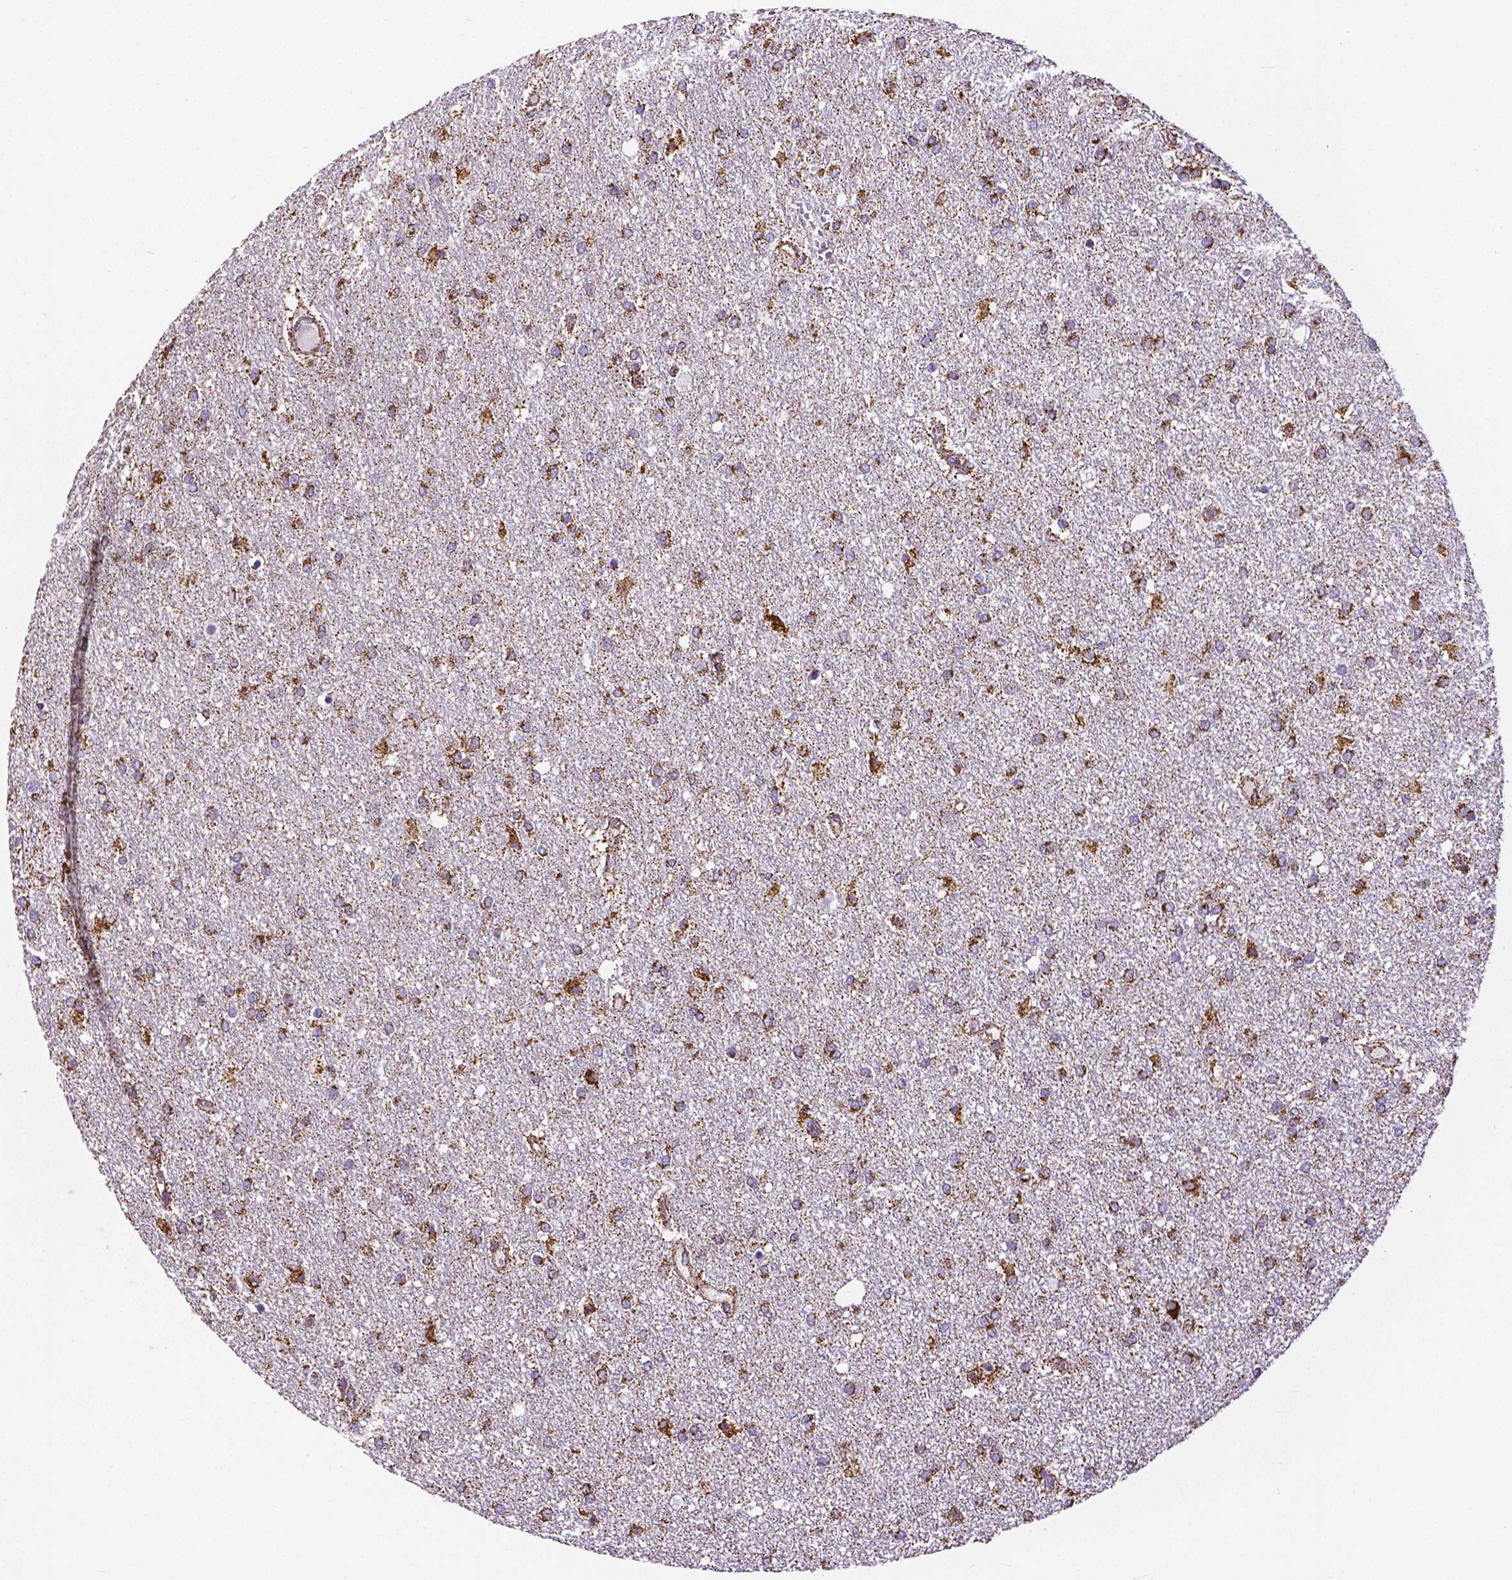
{"staining": {"intensity": "moderate", "quantity": ">75%", "location": "cytoplasmic/membranous"}, "tissue": "glioma", "cell_type": "Tumor cells", "image_type": "cancer", "snomed": [{"axis": "morphology", "description": "Glioma, malignant, High grade"}, {"axis": "topography", "description": "Brain"}], "caption": "There is medium levels of moderate cytoplasmic/membranous staining in tumor cells of malignant glioma (high-grade), as demonstrated by immunohistochemical staining (brown color).", "gene": "MACC1", "patient": {"sex": "female", "age": 61}}